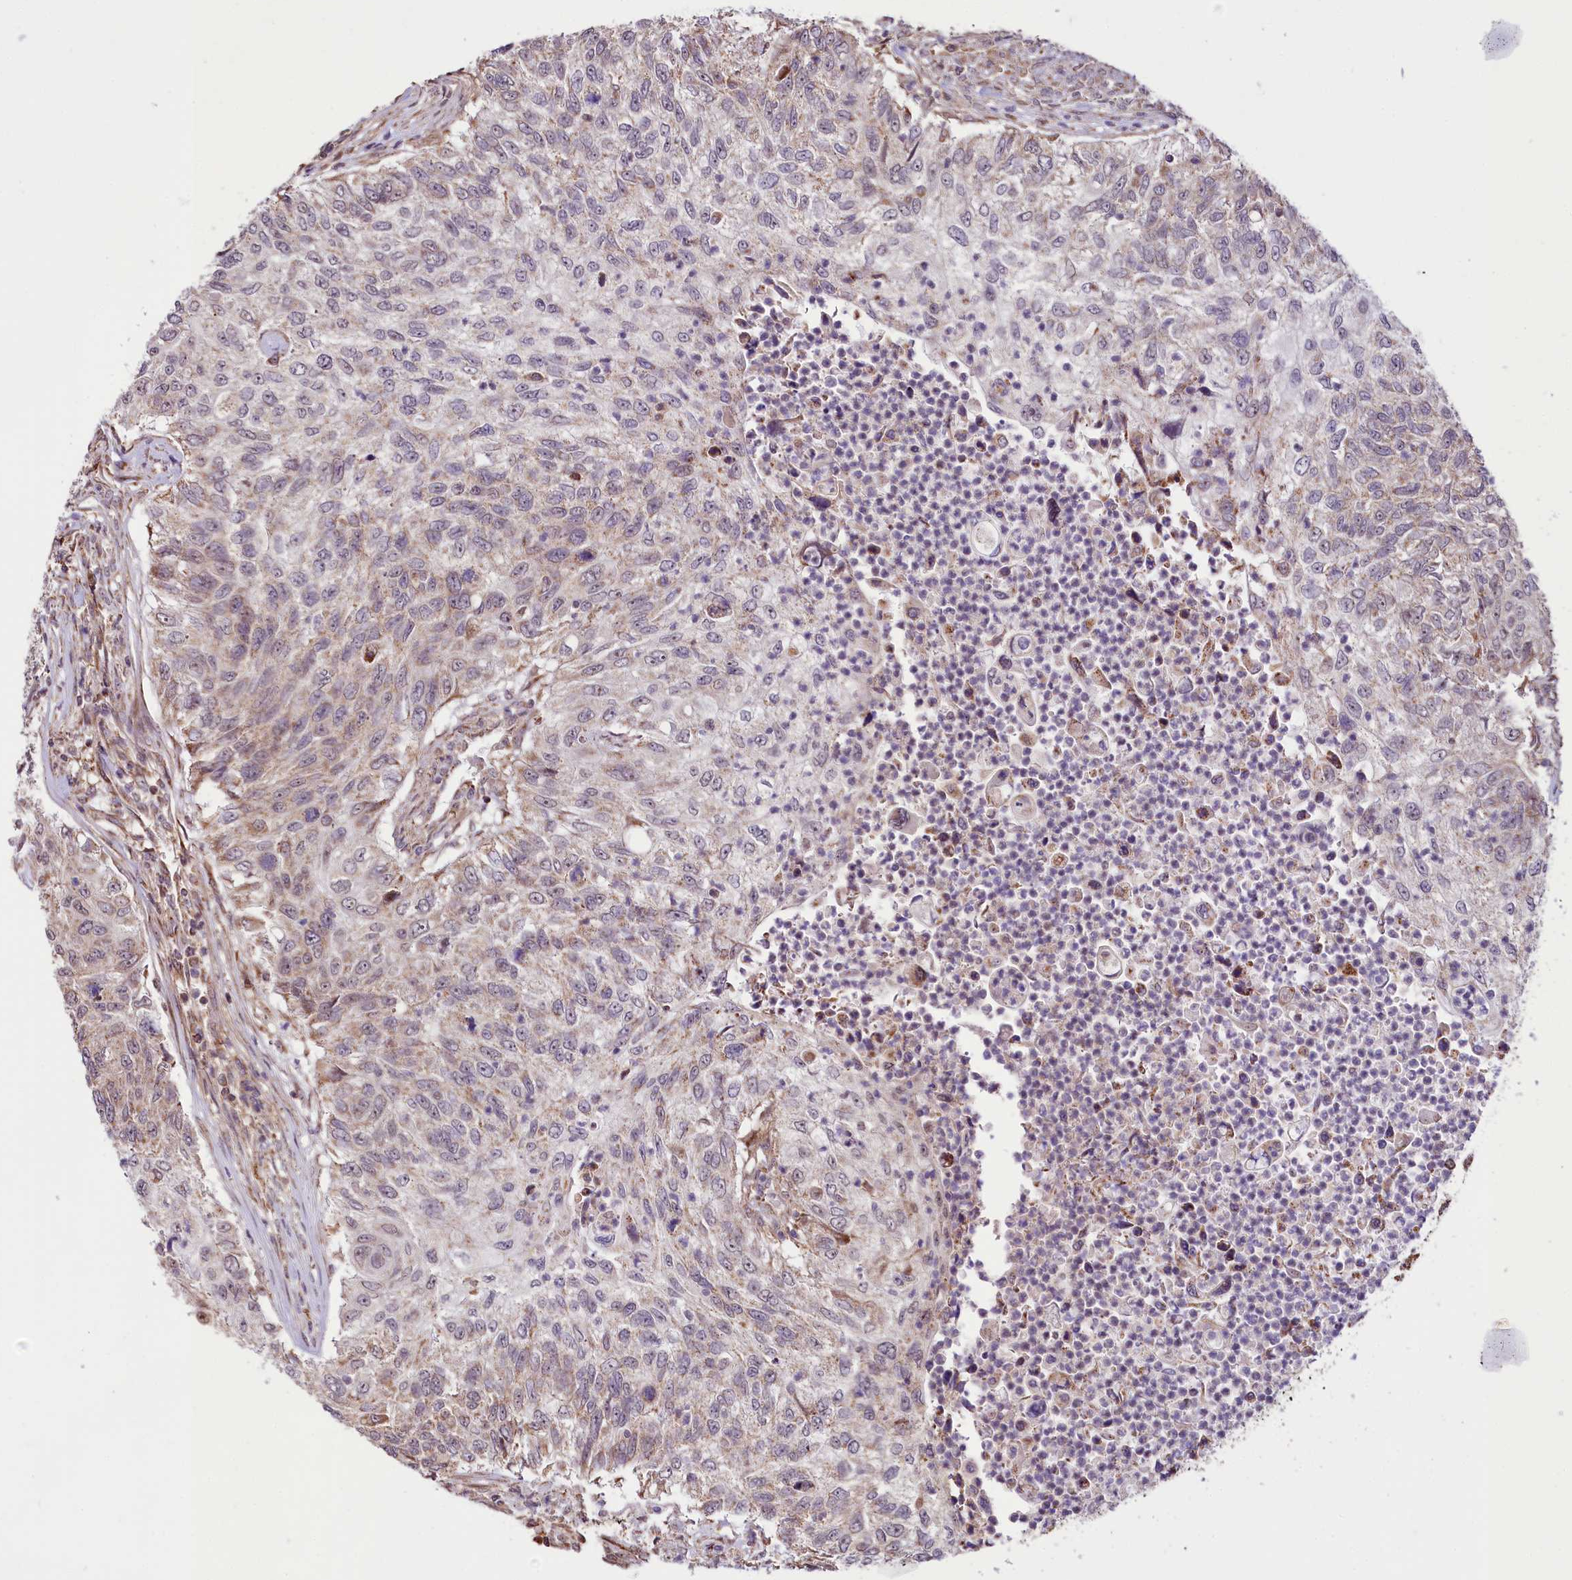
{"staining": {"intensity": "weak", "quantity": "25%-75%", "location": "cytoplasmic/membranous"}, "tissue": "urothelial cancer", "cell_type": "Tumor cells", "image_type": "cancer", "snomed": [{"axis": "morphology", "description": "Urothelial carcinoma, High grade"}, {"axis": "topography", "description": "Urinary bladder"}], "caption": "Immunohistochemical staining of urothelial cancer exhibits weak cytoplasmic/membranous protein staining in about 25%-75% of tumor cells. The protein of interest is stained brown, and the nuclei are stained in blue (DAB (3,3'-diaminobenzidine) IHC with brightfield microscopy, high magnification).", "gene": "ST7", "patient": {"sex": "female", "age": 60}}